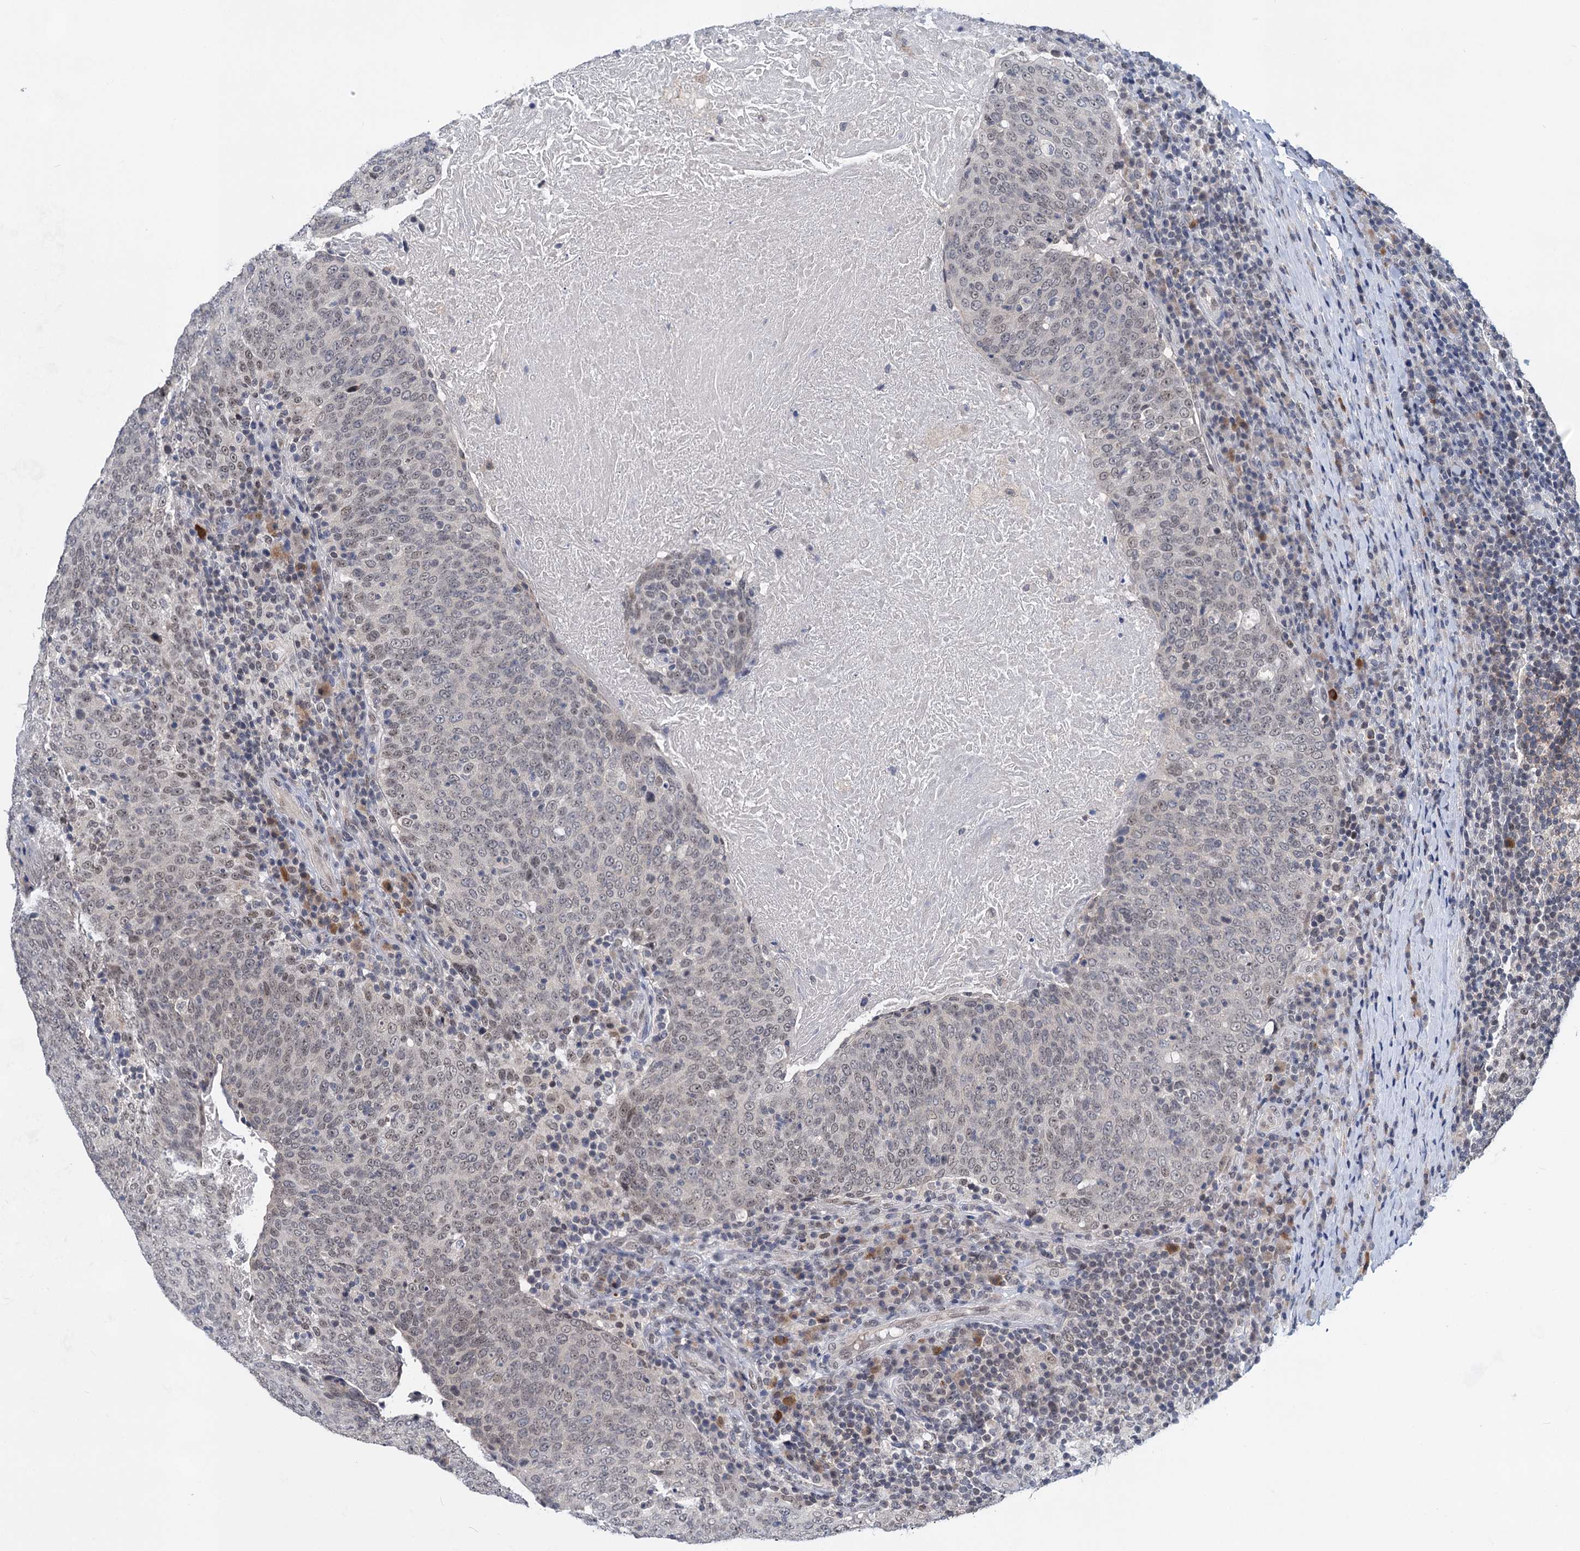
{"staining": {"intensity": "negative", "quantity": "none", "location": "none"}, "tissue": "head and neck cancer", "cell_type": "Tumor cells", "image_type": "cancer", "snomed": [{"axis": "morphology", "description": "Squamous cell carcinoma, NOS"}, {"axis": "morphology", "description": "Squamous cell carcinoma, metastatic, NOS"}, {"axis": "topography", "description": "Lymph node"}, {"axis": "topography", "description": "Head-Neck"}], "caption": "A high-resolution image shows IHC staining of head and neck cancer, which shows no significant expression in tumor cells. (DAB immunohistochemistry visualized using brightfield microscopy, high magnification).", "gene": "TTC17", "patient": {"sex": "male", "age": 62}}